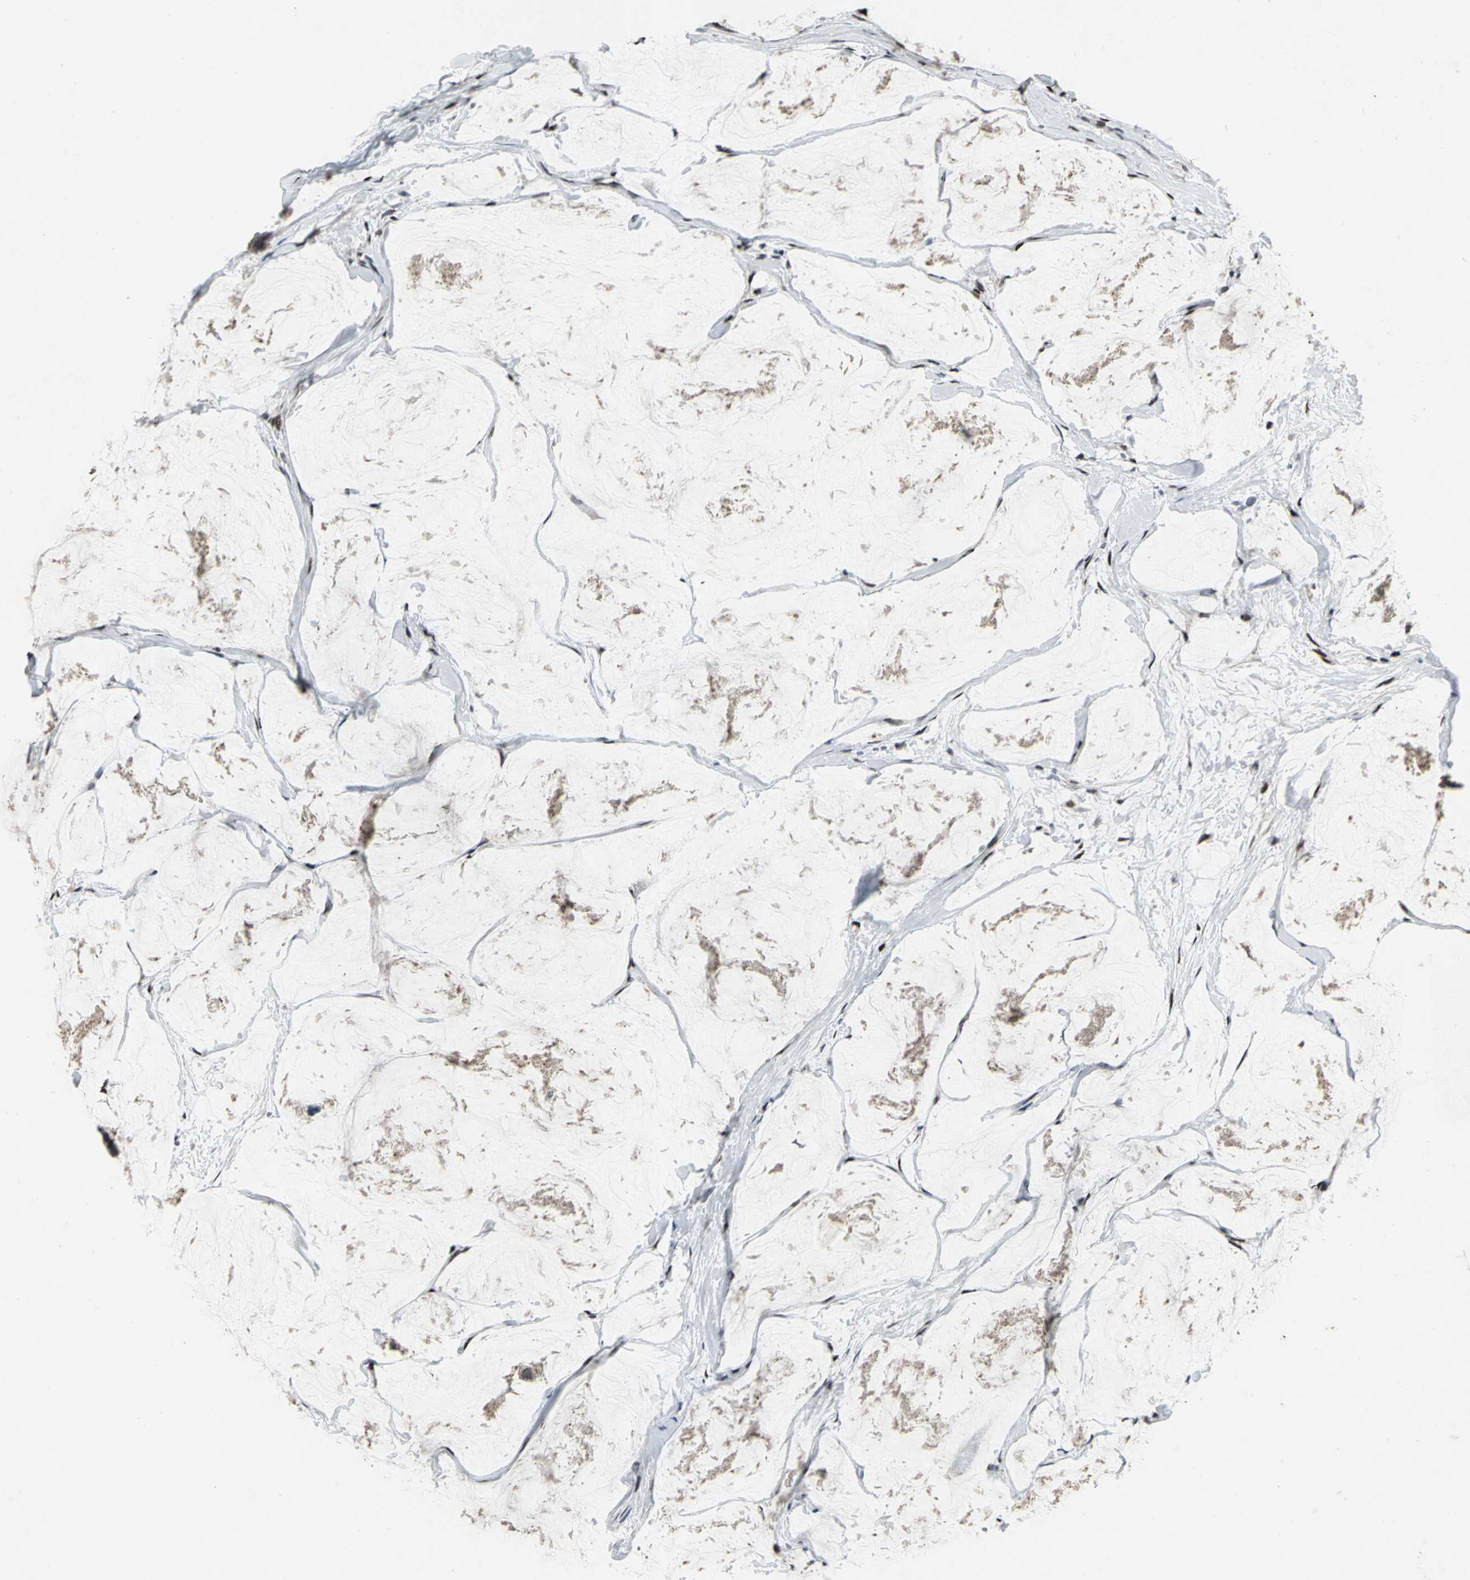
{"staining": {"intensity": "moderate", "quantity": "25%-75%", "location": "nuclear"}, "tissue": "breast cancer", "cell_type": "Tumor cells", "image_type": "cancer", "snomed": [{"axis": "morphology", "description": "Normal tissue, NOS"}, {"axis": "morphology", "description": "Duct carcinoma"}, {"axis": "topography", "description": "Breast"}], "caption": "Breast cancer (intraductal carcinoma) tissue reveals moderate nuclear staining in about 25%-75% of tumor cells (DAB (3,3'-diaminobenzidine) IHC with brightfield microscopy, high magnification).", "gene": "SRF", "patient": {"sex": "female", "age": 50}}